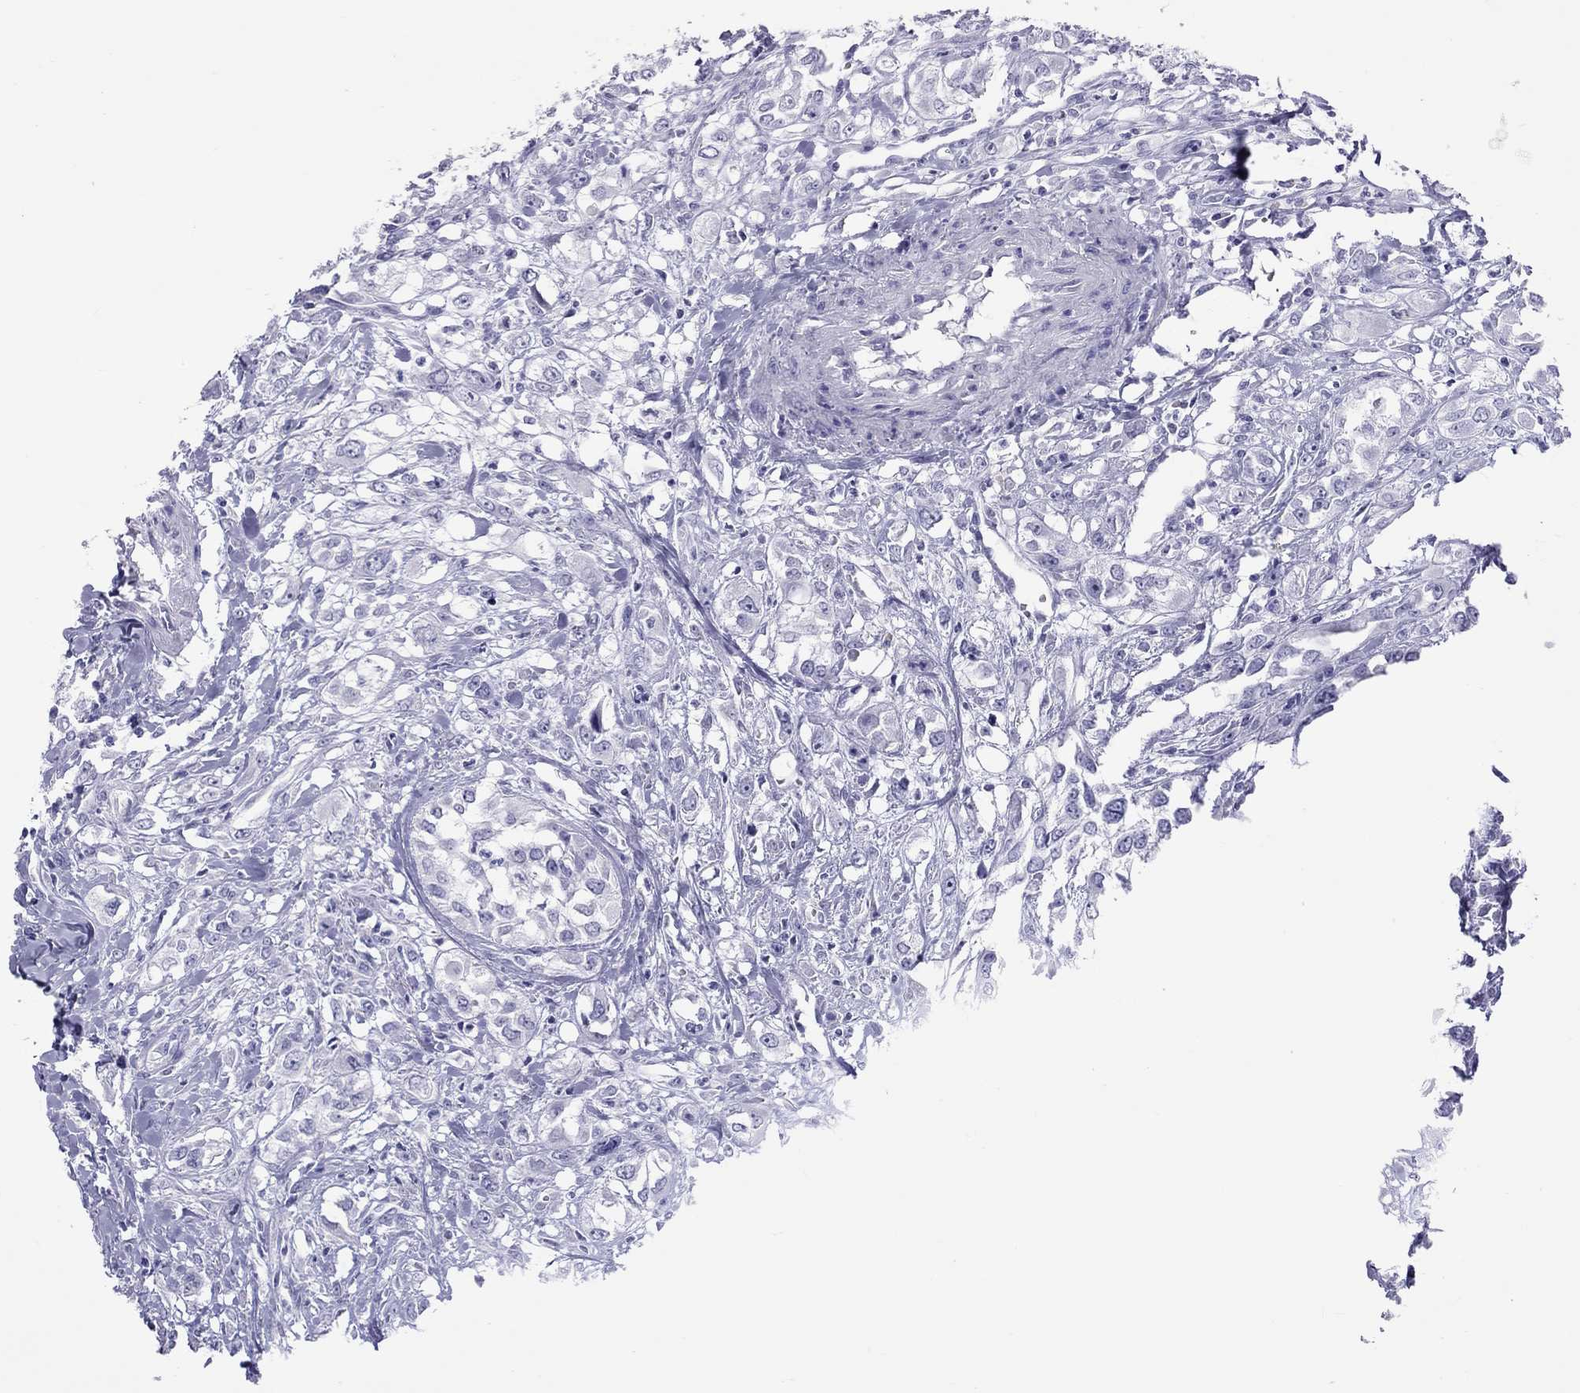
{"staining": {"intensity": "negative", "quantity": "none", "location": "none"}, "tissue": "urothelial cancer", "cell_type": "Tumor cells", "image_type": "cancer", "snomed": [{"axis": "morphology", "description": "Urothelial carcinoma, High grade"}, {"axis": "topography", "description": "Urinary bladder"}], "caption": "An immunohistochemistry micrograph of high-grade urothelial carcinoma is shown. There is no staining in tumor cells of high-grade urothelial carcinoma.", "gene": "STAG3", "patient": {"sex": "male", "age": 67}}